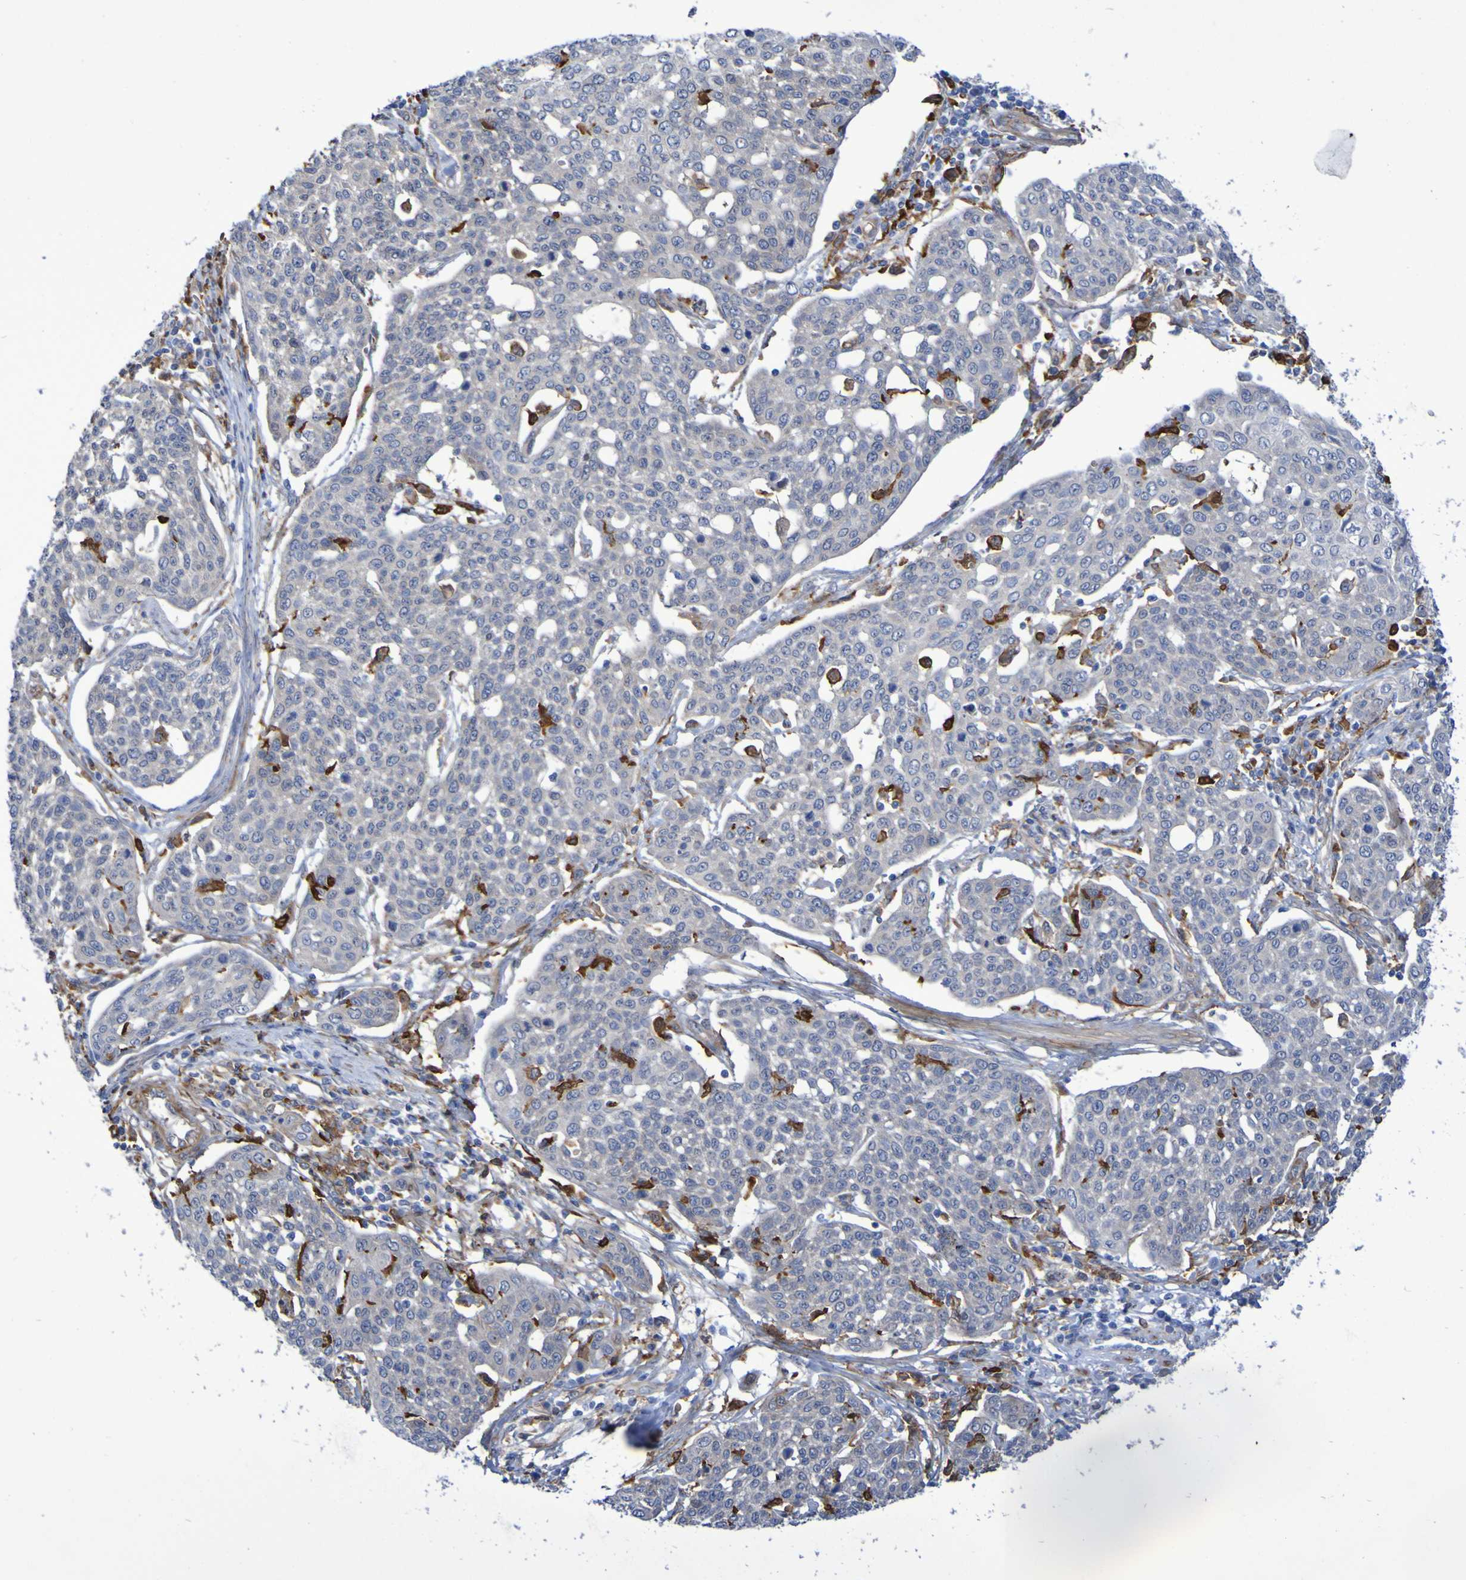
{"staining": {"intensity": "strong", "quantity": "<25%", "location": "cytoplasmic/membranous"}, "tissue": "cervical cancer", "cell_type": "Tumor cells", "image_type": "cancer", "snomed": [{"axis": "morphology", "description": "Squamous cell carcinoma, NOS"}, {"axis": "topography", "description": "Cervix"}], "caption": "This image reveals cervical cancer (squamous cell carcinoma) stained with IHC to label a protein in brown. The cytoplasmic/membranous of tumor cells show strong positivity for the protein. Nuclei are counter-stained blue.", "gene": "SCRG1", "patient": {"sex": "female", "age": 34}}